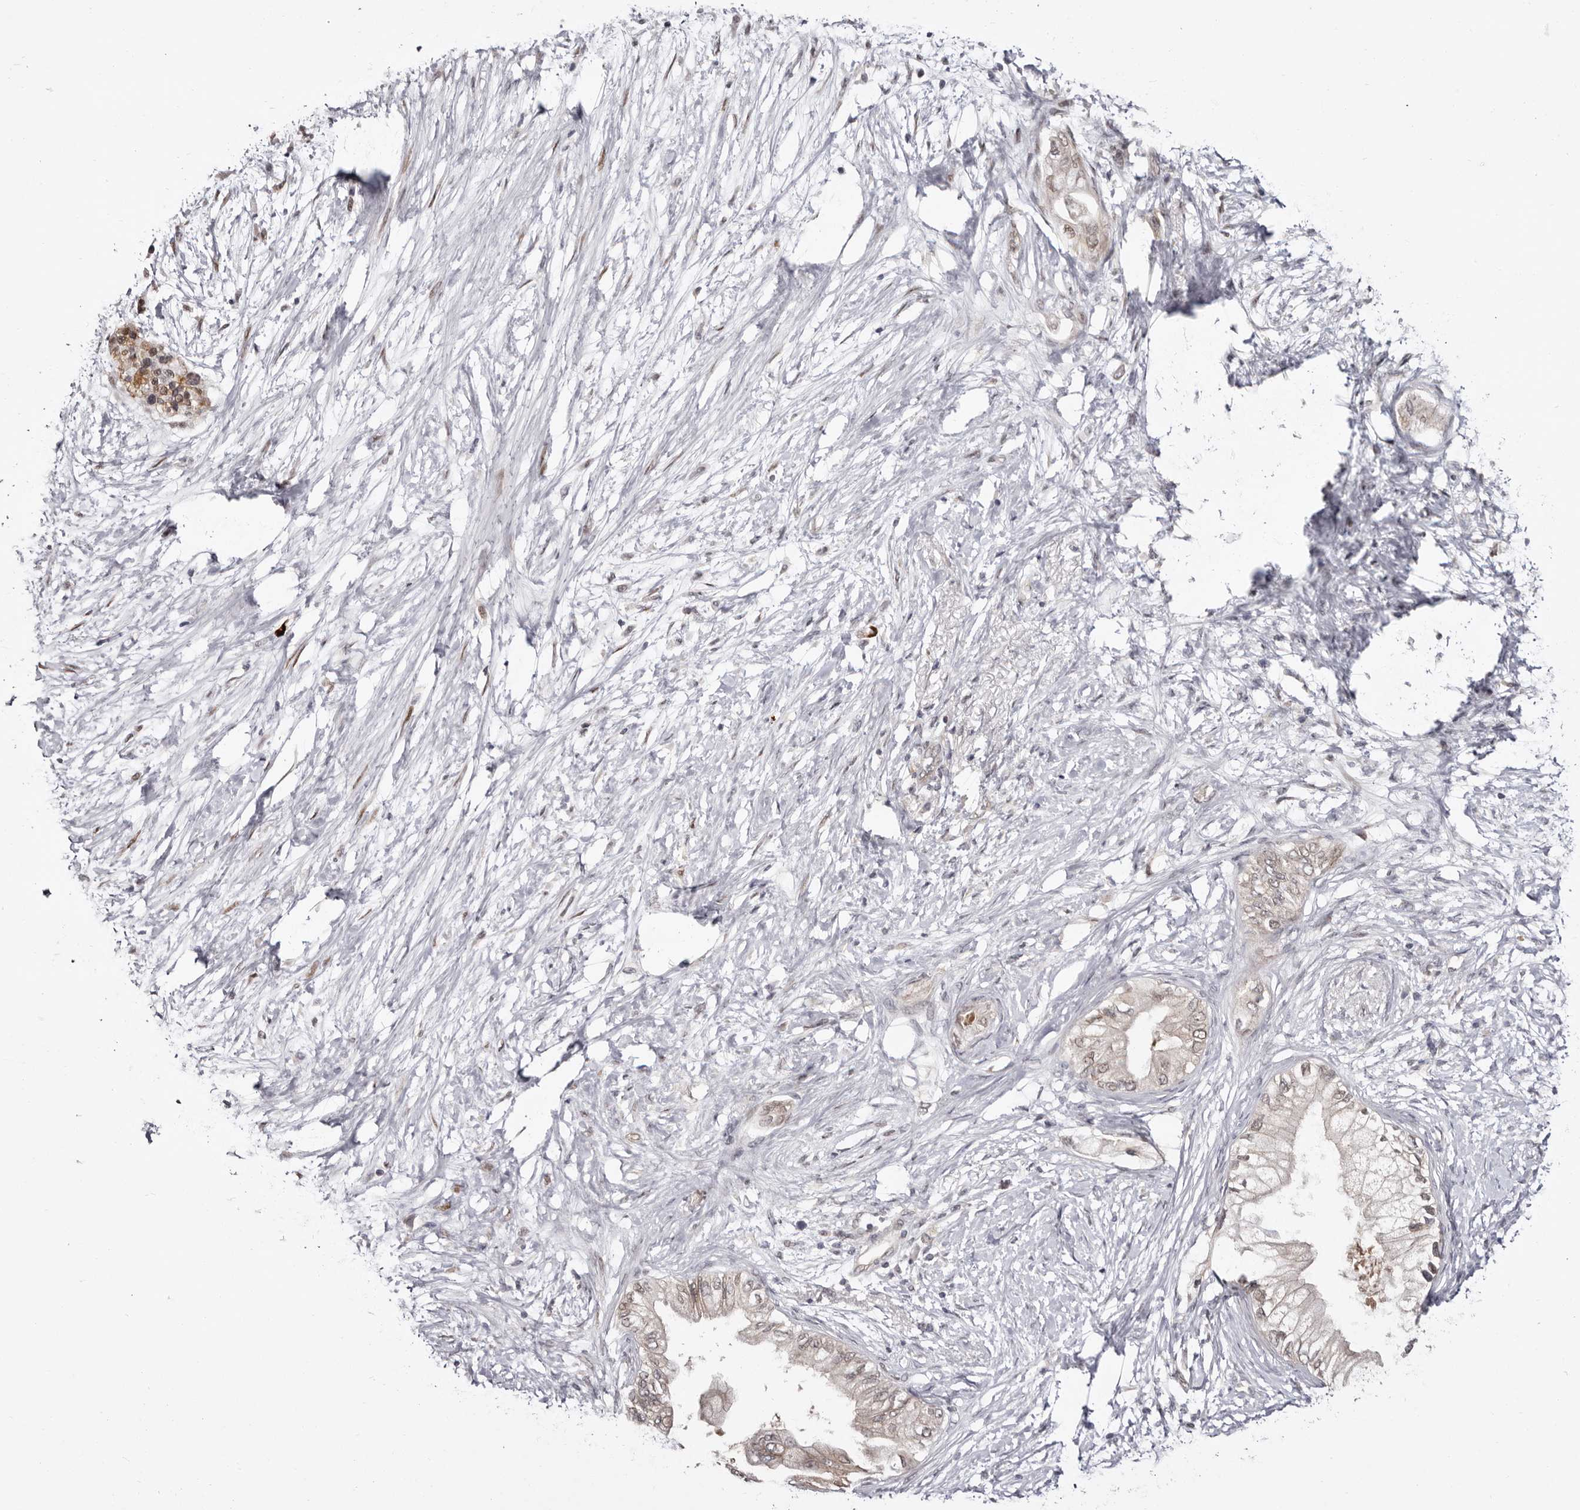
{"staining": {"intensity": "weak", "quantity": ">75%", "location": "cytoplasmic/membranous,nuclear"}, "tissue": "pancreatic cancer", "cell_type": "Tumor cells", "image_type": "cancer", "snomed": [{"axis": "morphology", "description": "Normal tissue, NOS"}, {"axis": "morphology", "description": "Adenocarcinoma, NOS"}, {"axis": "topography", "description": "Pancreas"}, {"axis": "topography", "description": "Duodenum"}], "caption": "Pancreatic cancer (adenocarcinoma) stained for a protein reveals weak cytoplasmic/membranous and nuclear positivity in tumor cells. (Stains: DAB (3,3'-diaminobenzidine) in brown, nuclei in blue, Microscopy: brightfield microscopy at high magnification).", "gene": "GLRX3", "patient": {"sex": "female", "age": 60}}